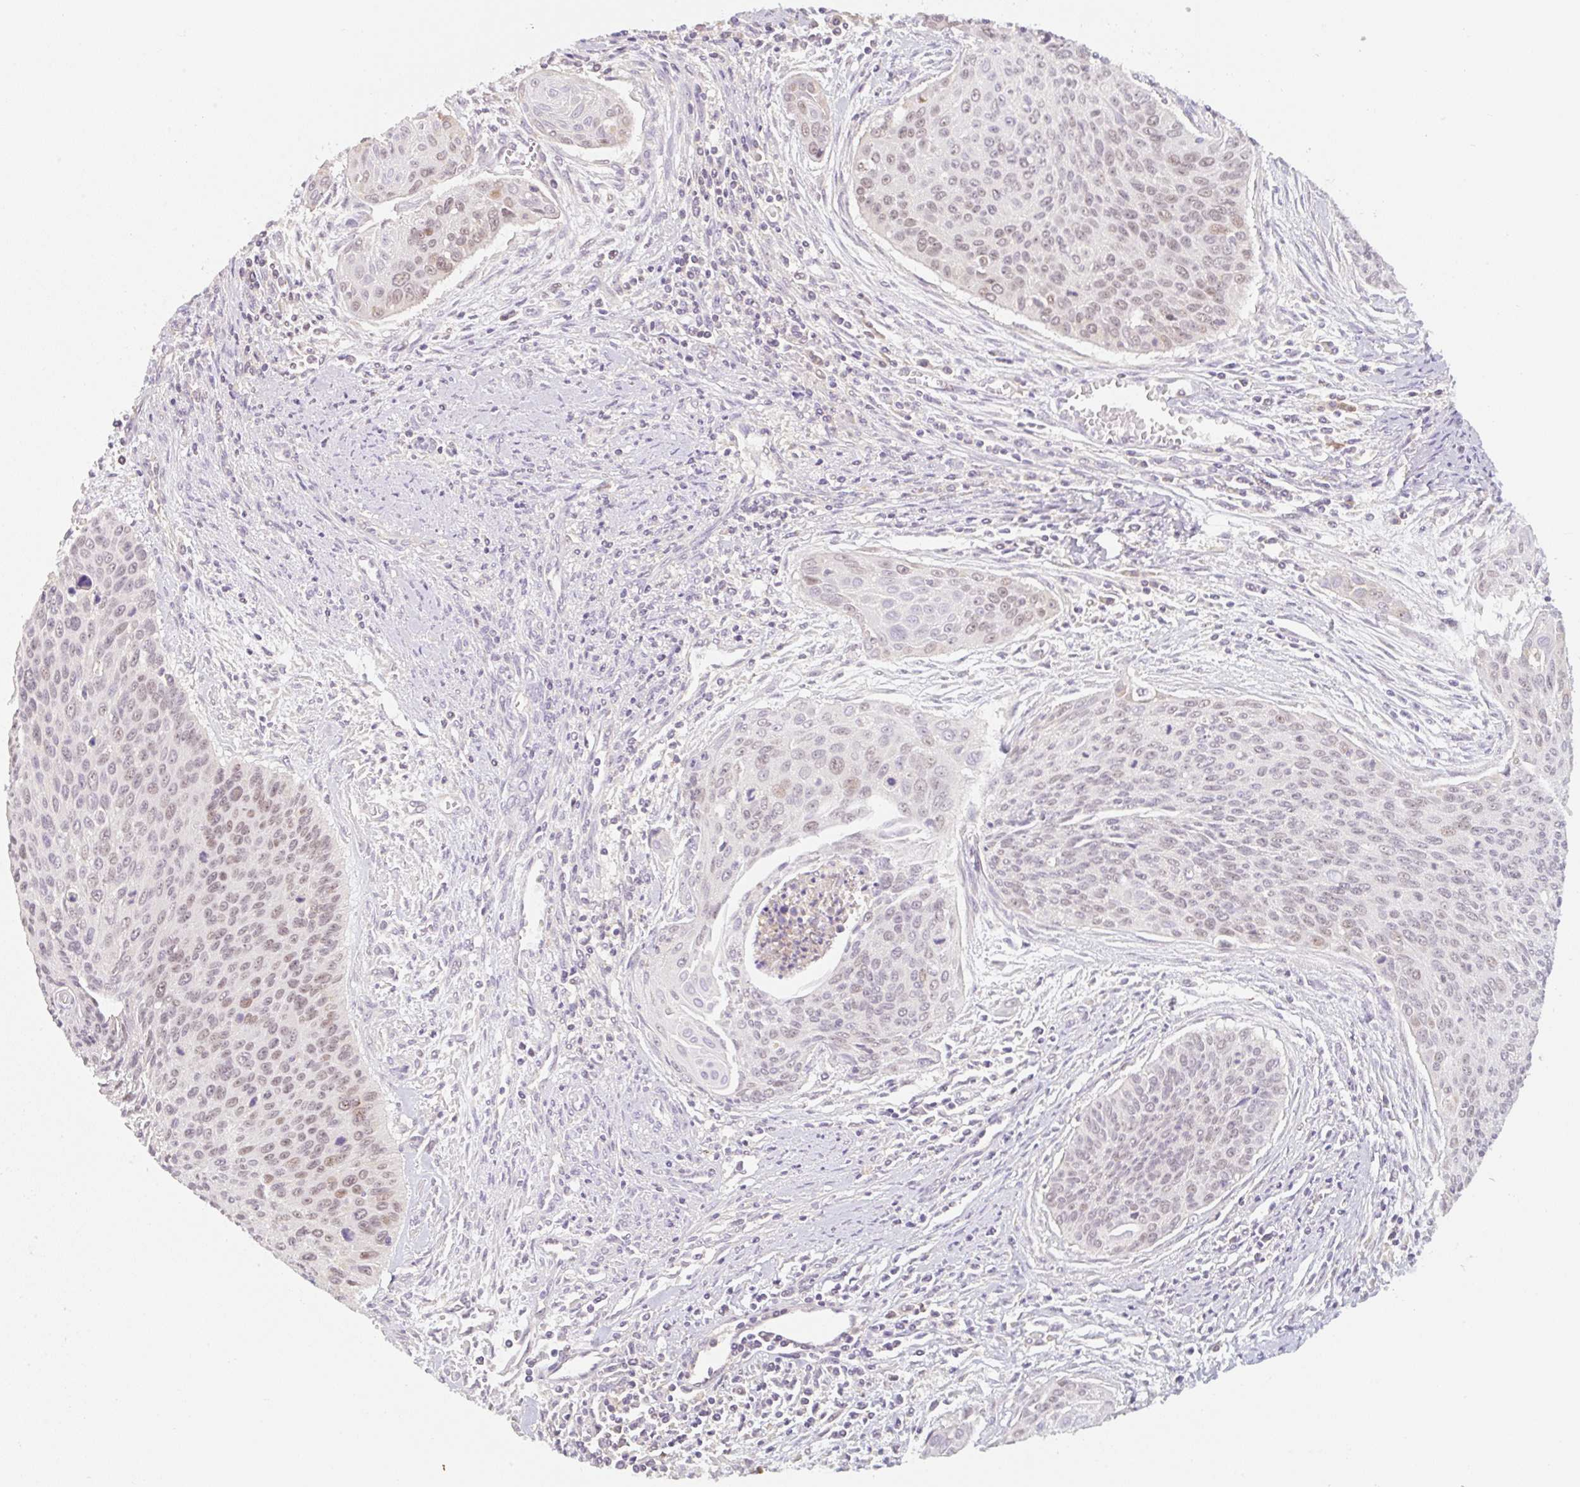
{"staining": {"intensity": "weak", "quantity": "25%-75%", "location": "nuclear"}, "tissue": "cervical cancer", "cell_type": "Tumor cells", "image_type": "cancer", "snomed": [{"axis": "morphology", "description": "Squamous cell carcinoma, NOS"}, {"axis": "topography", "description": "Cervix"}], "caption": "Immunohistochemical staining of cervical cancer (squamous cell carcinoma) reveals low levels of weak nuclear staining in about 25%-75% of tumor cells.", "gene": "MIA2", "patient": {"sex": "female", "age": 55}}